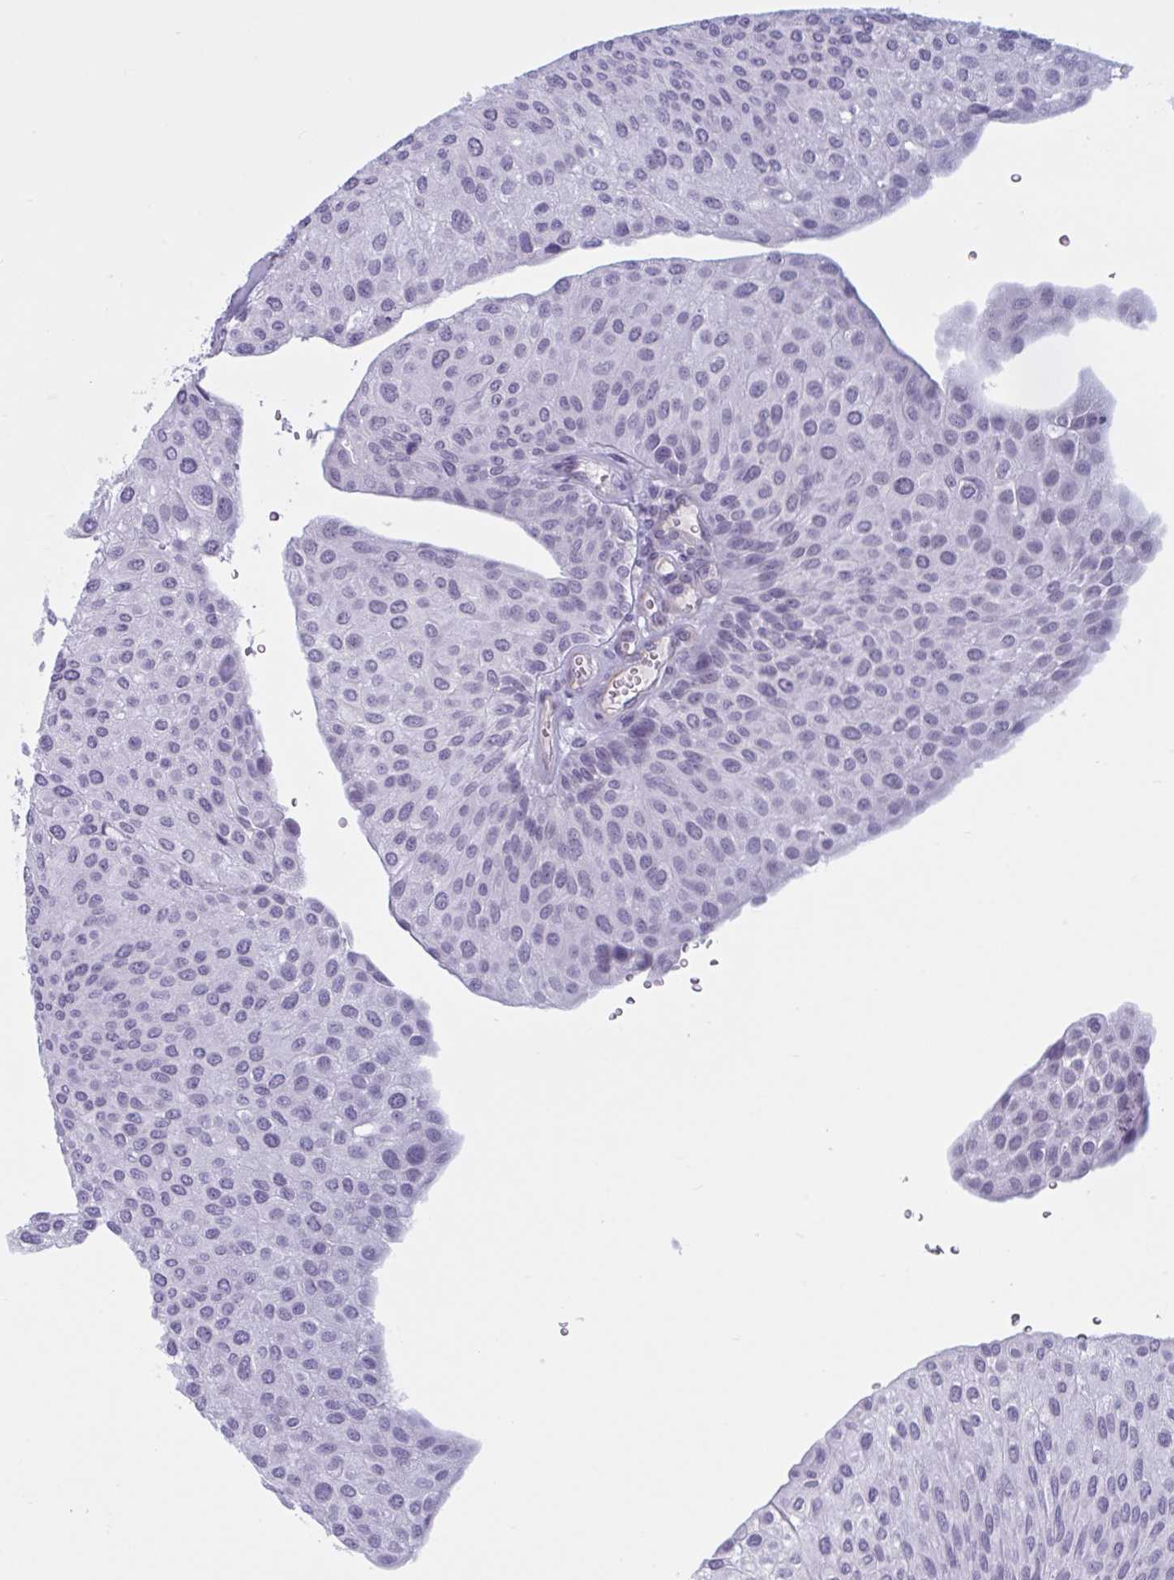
{"staining": {"intensity": "negative", "quantity": "none", "location": "none"}, "tissue": "urothelial cancer", "cell_type": "Tumor cells", "image_type": "cancer", "snomed": [{"axis": "morphology", "description": "Urothelial carcinoma, NOS"}, {"axis": "topography", "description": "Urinary bladder"}], "caption": "DAB immunohistochemical staining of human urothelial cancer shows no significant staining in tumor cells.", "gene": "OR1L3", "patient": {"sex": "male", "age": 67}}